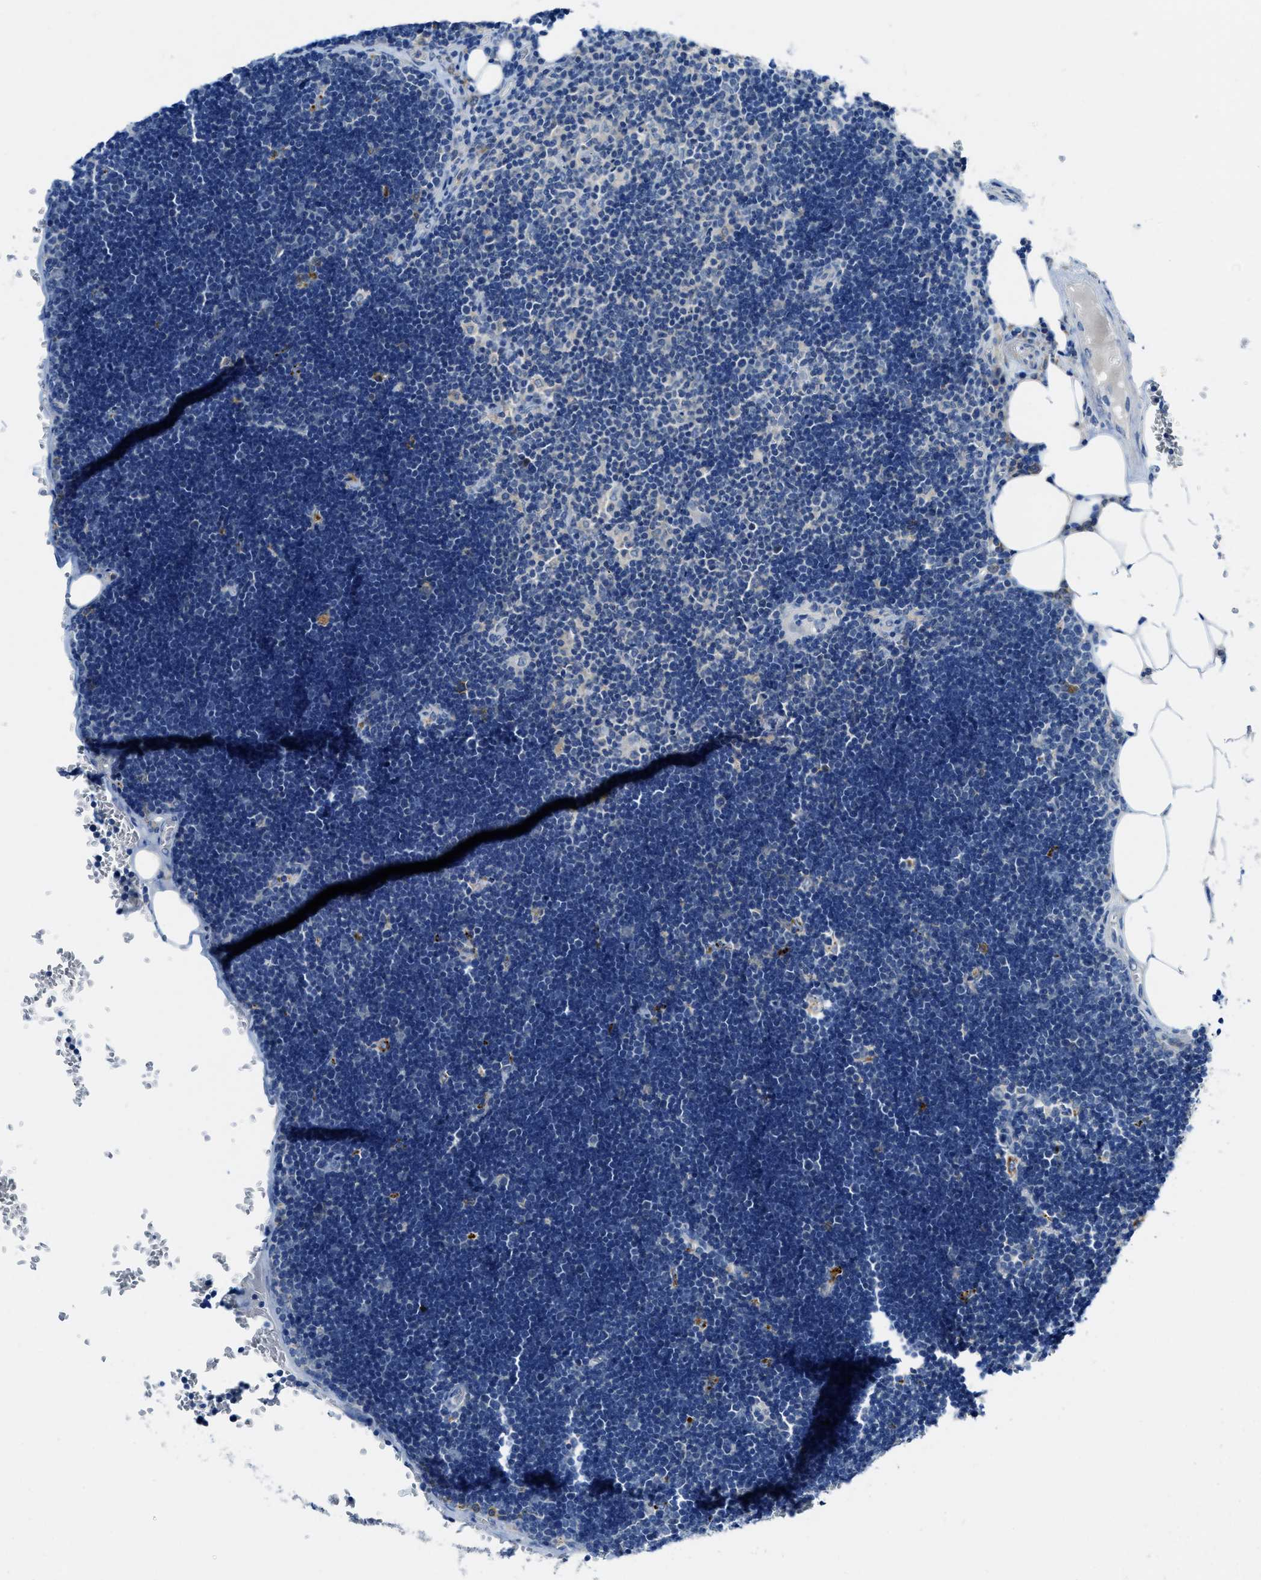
{"staining": {"intensity": "negative", "quantity": "none", "location": "none"}, "tissue": "lymph node", "cell_type": "Germinal center cells", "image_type": "normal", "snomed": [{"axis": "morphology", "description": "Normal tissue, NOS"}, {"axis": "topography", "description": "Lymph node"}], "caption": "The micrograph reveals no significant positivity in germinal center cells of lymph node. (Stains: DAB immunohistochemistry (IHC) with hematoxylin counter stain, Microscopy: brightfield microscopy at high magnification).", "gene": "MAP3K20", "patient": {"sex": "male", "age": 33}}